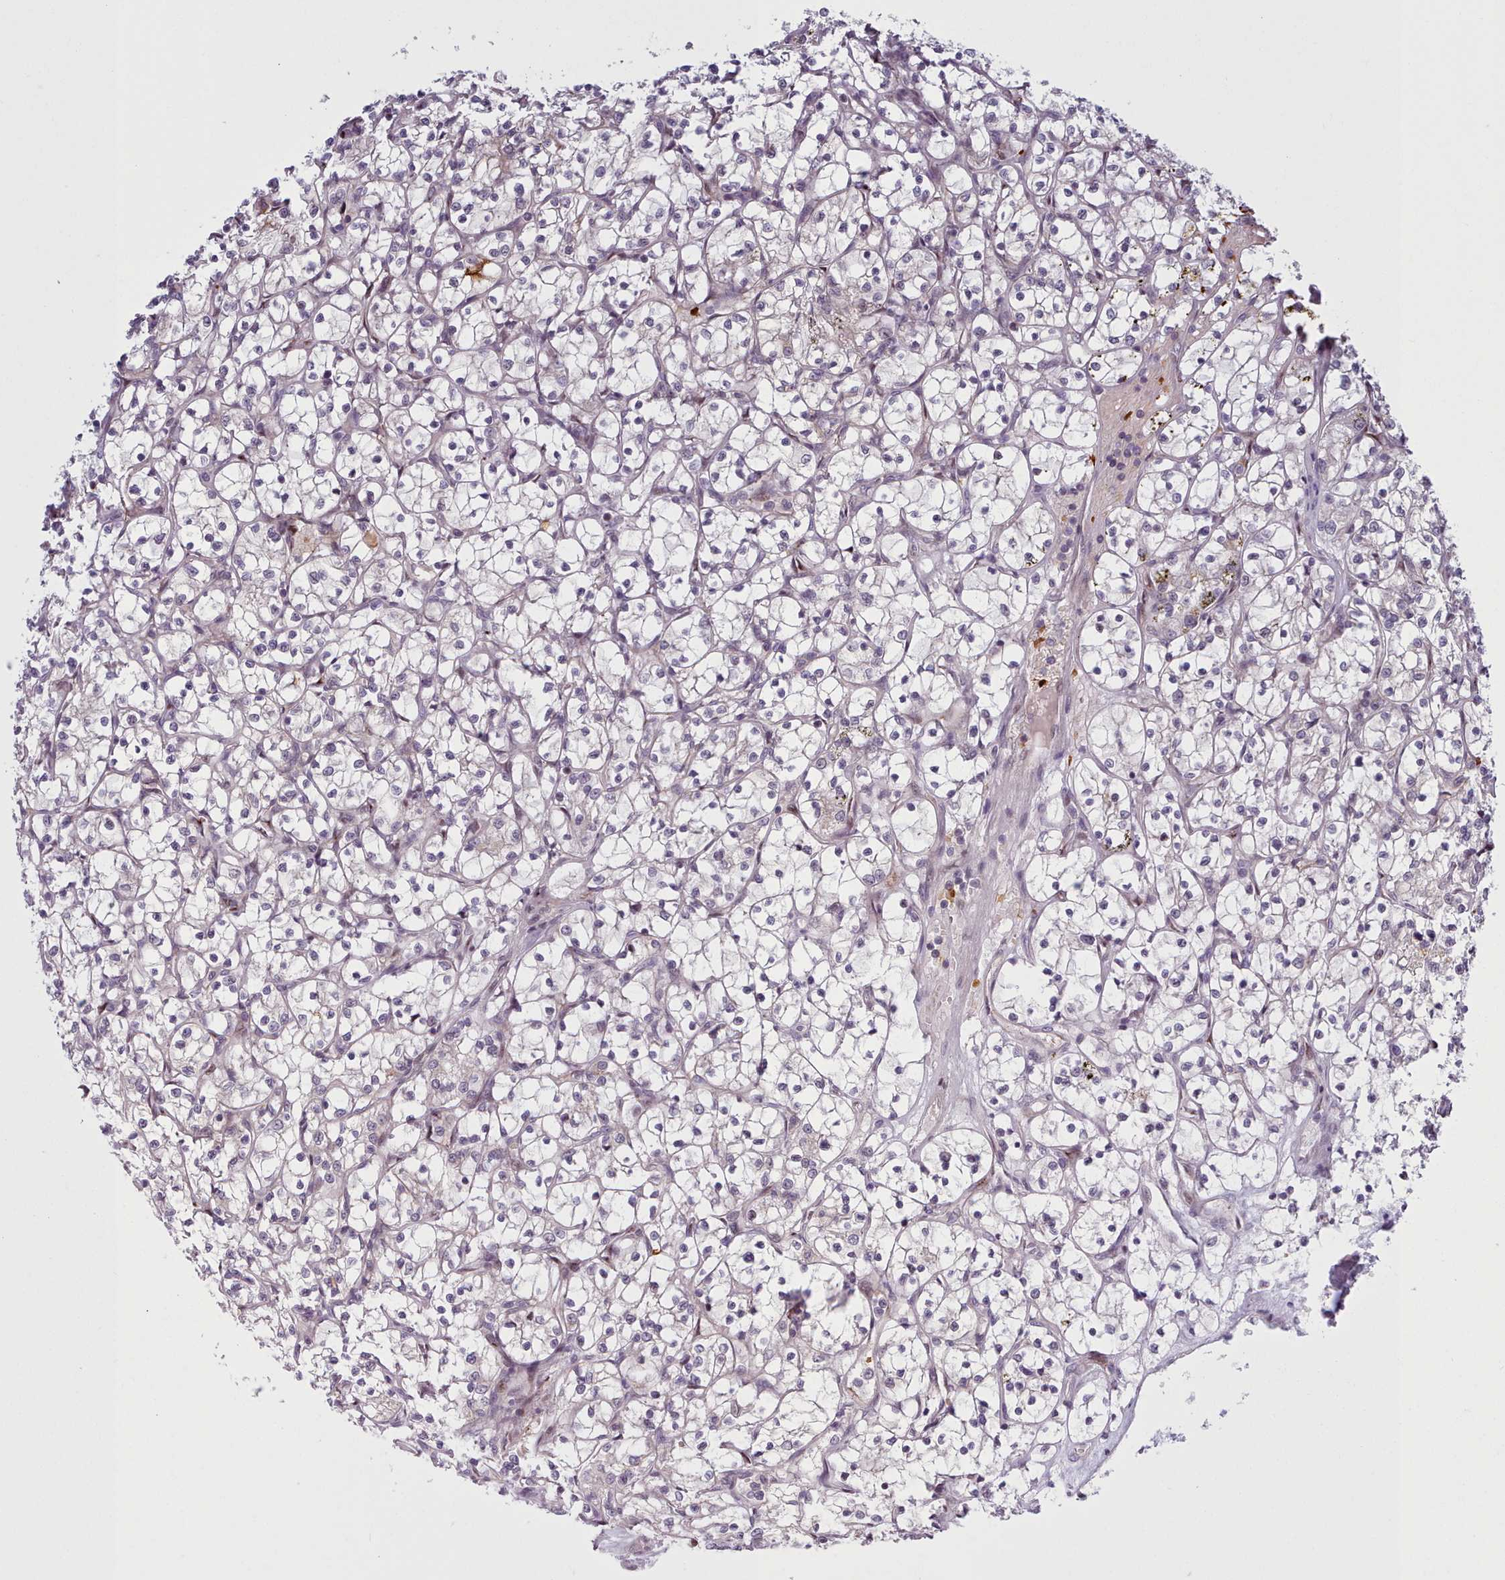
{"staining": {"intensity": "negative", "quantity": "none", "location": "none"}, "tissue": "renal cancer", "cell_type": "Tumor cells", "image_type": "cancer", "snomed": [{"axis": "morphology", "description": "Adenocarcinoma, NOS"}, {"axis": "topography", "description": "Kidney"}], "caption": "High magnification brightfield microscopy of renal cancer stained with DAB (3,3'-diaminobenzidine) (brown) and counterstained with hematoxylin (blue): tumor cells show no significant positivity.", "gene": "KBTBD7", "patient": {"sex": "female", "age": 69}}